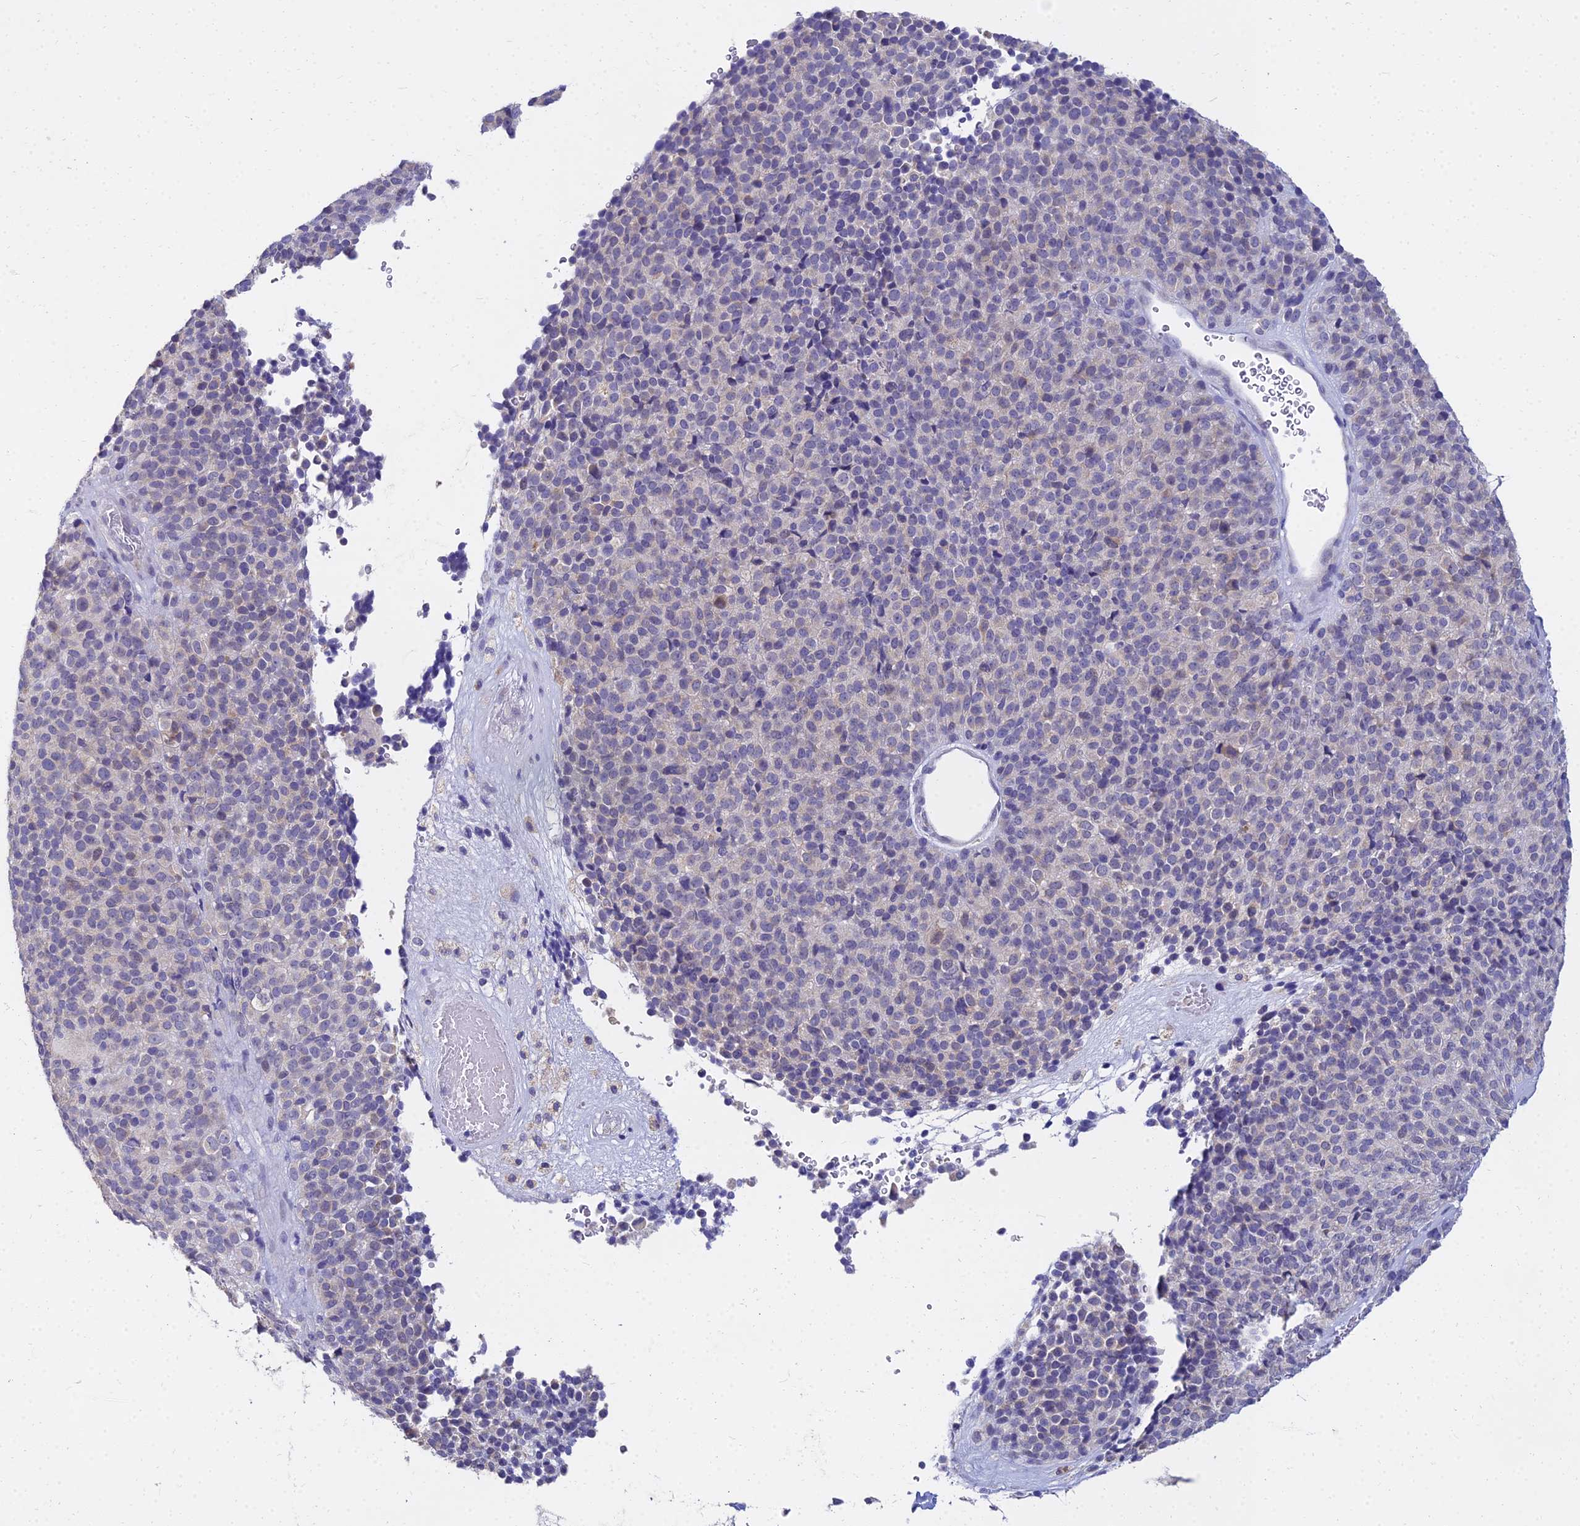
{"staining": {"intensity": "negative", "quantity": "none", "location": "none"}, "tissue": "melanoma", "cell_type": "Tumor cells", "image_type": "cancer", "snomed": [{"axis": "morphology", "description": "Malignant melanoma, Metastatic site"}, {"axis": "topography", "description": "Brain"}], "caption": "Tumor cells are negative for protein expression in human malignant melanoma (metastatic site).", "gene": "NPY", "patient": {"sex": "female", "age": 56}}